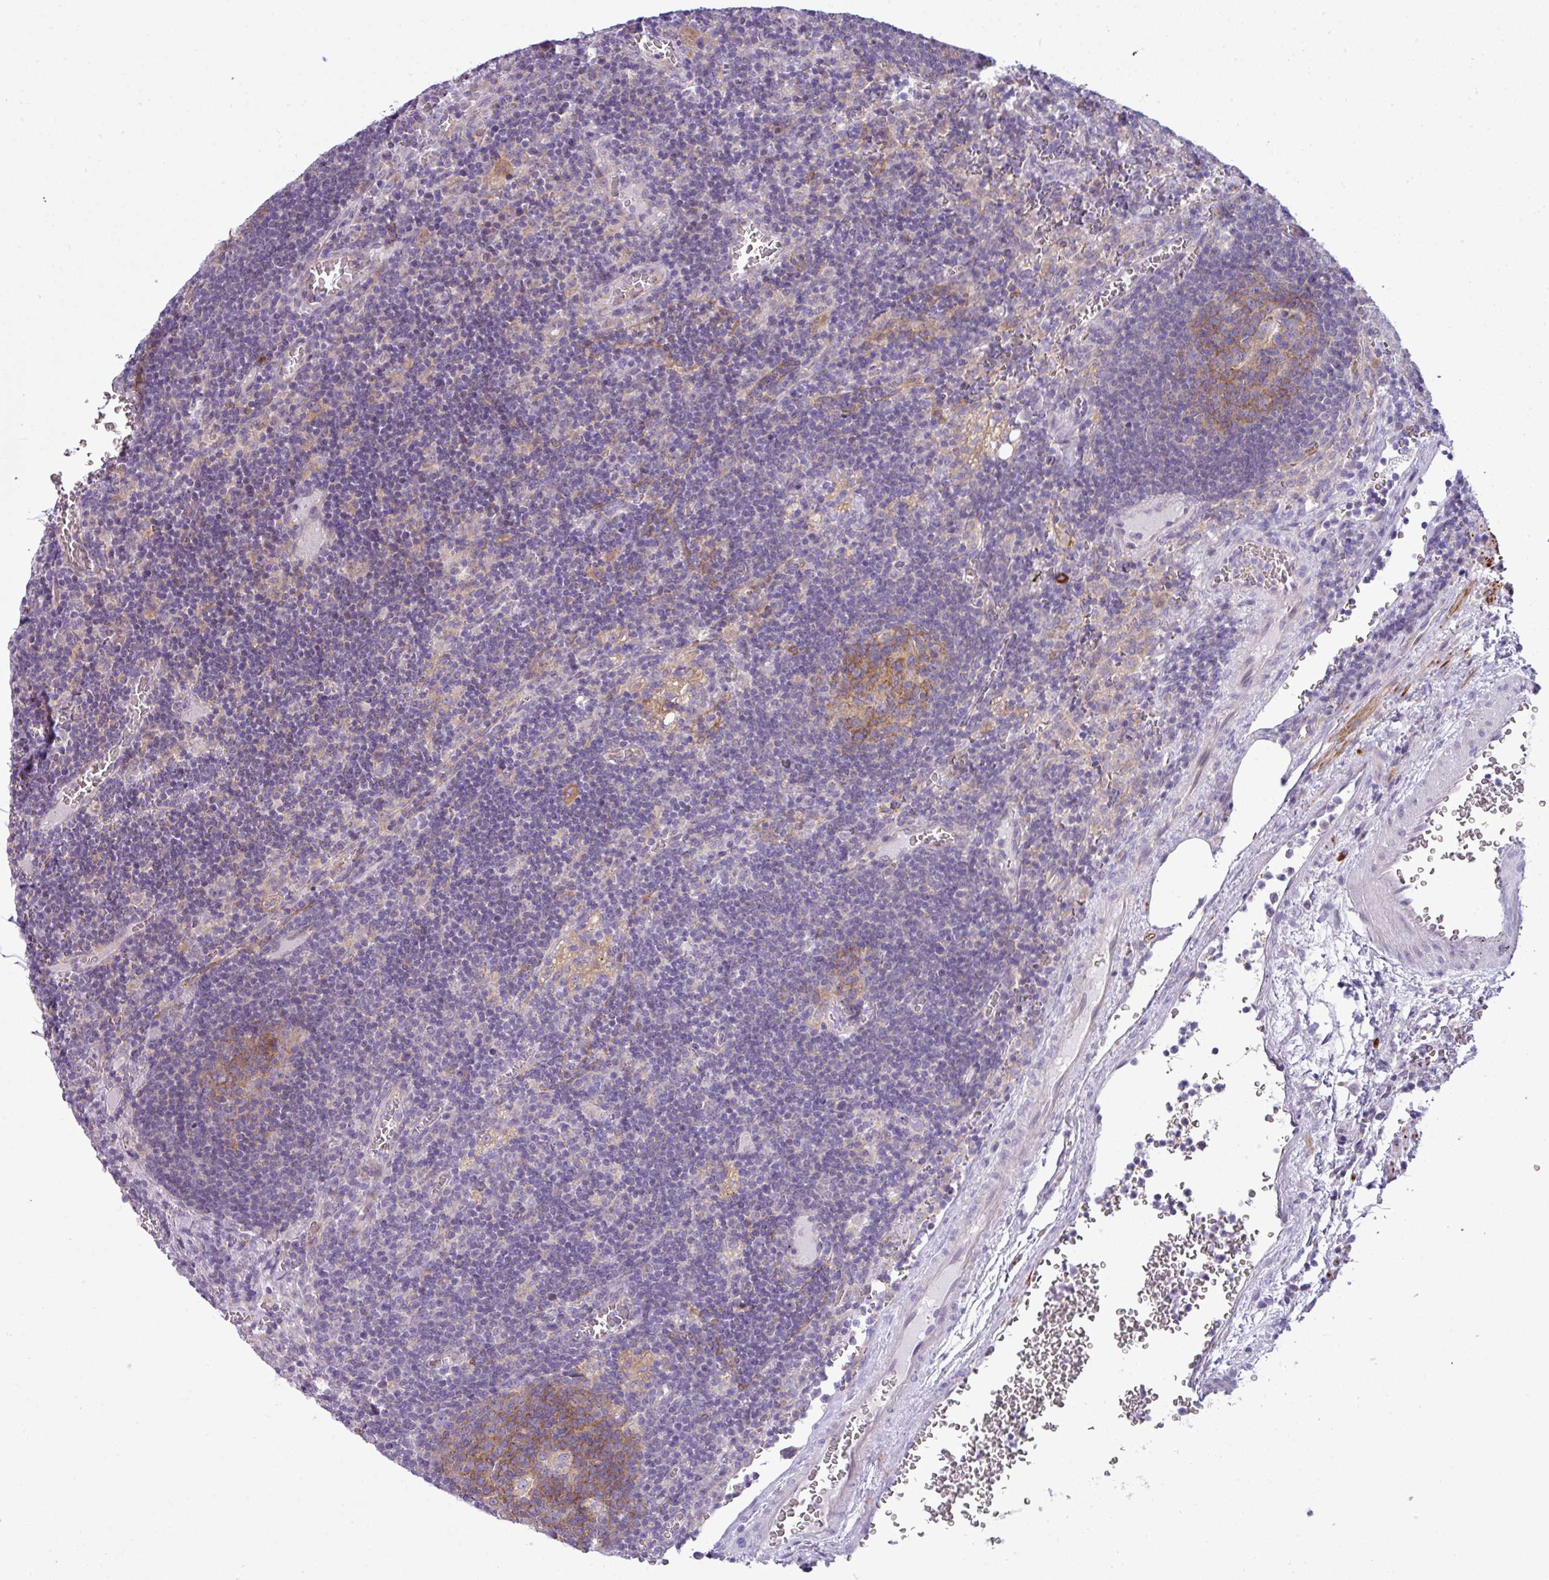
{"staining": {"intensity": "moderate", "quantity": "25%-75%", "location": "cytoplasmic/membranous"}, "tissue": "lymph node", "cell_type": "Germinal center cells", "image_type": "normal", "snomed": [{"axis": "morphology", "description": "Normal tissue, NOS"}, {"axis": "topography", "description": "Lymph node"}], "caption": "Brown immunohistochemical staining in benign human lymph node shows moderate cytoplasmic/membranous positivity in about 25%-75% of germinal center cells.", "gene": "ABCC5", "patient": {"sex": "male", "age": 50}}